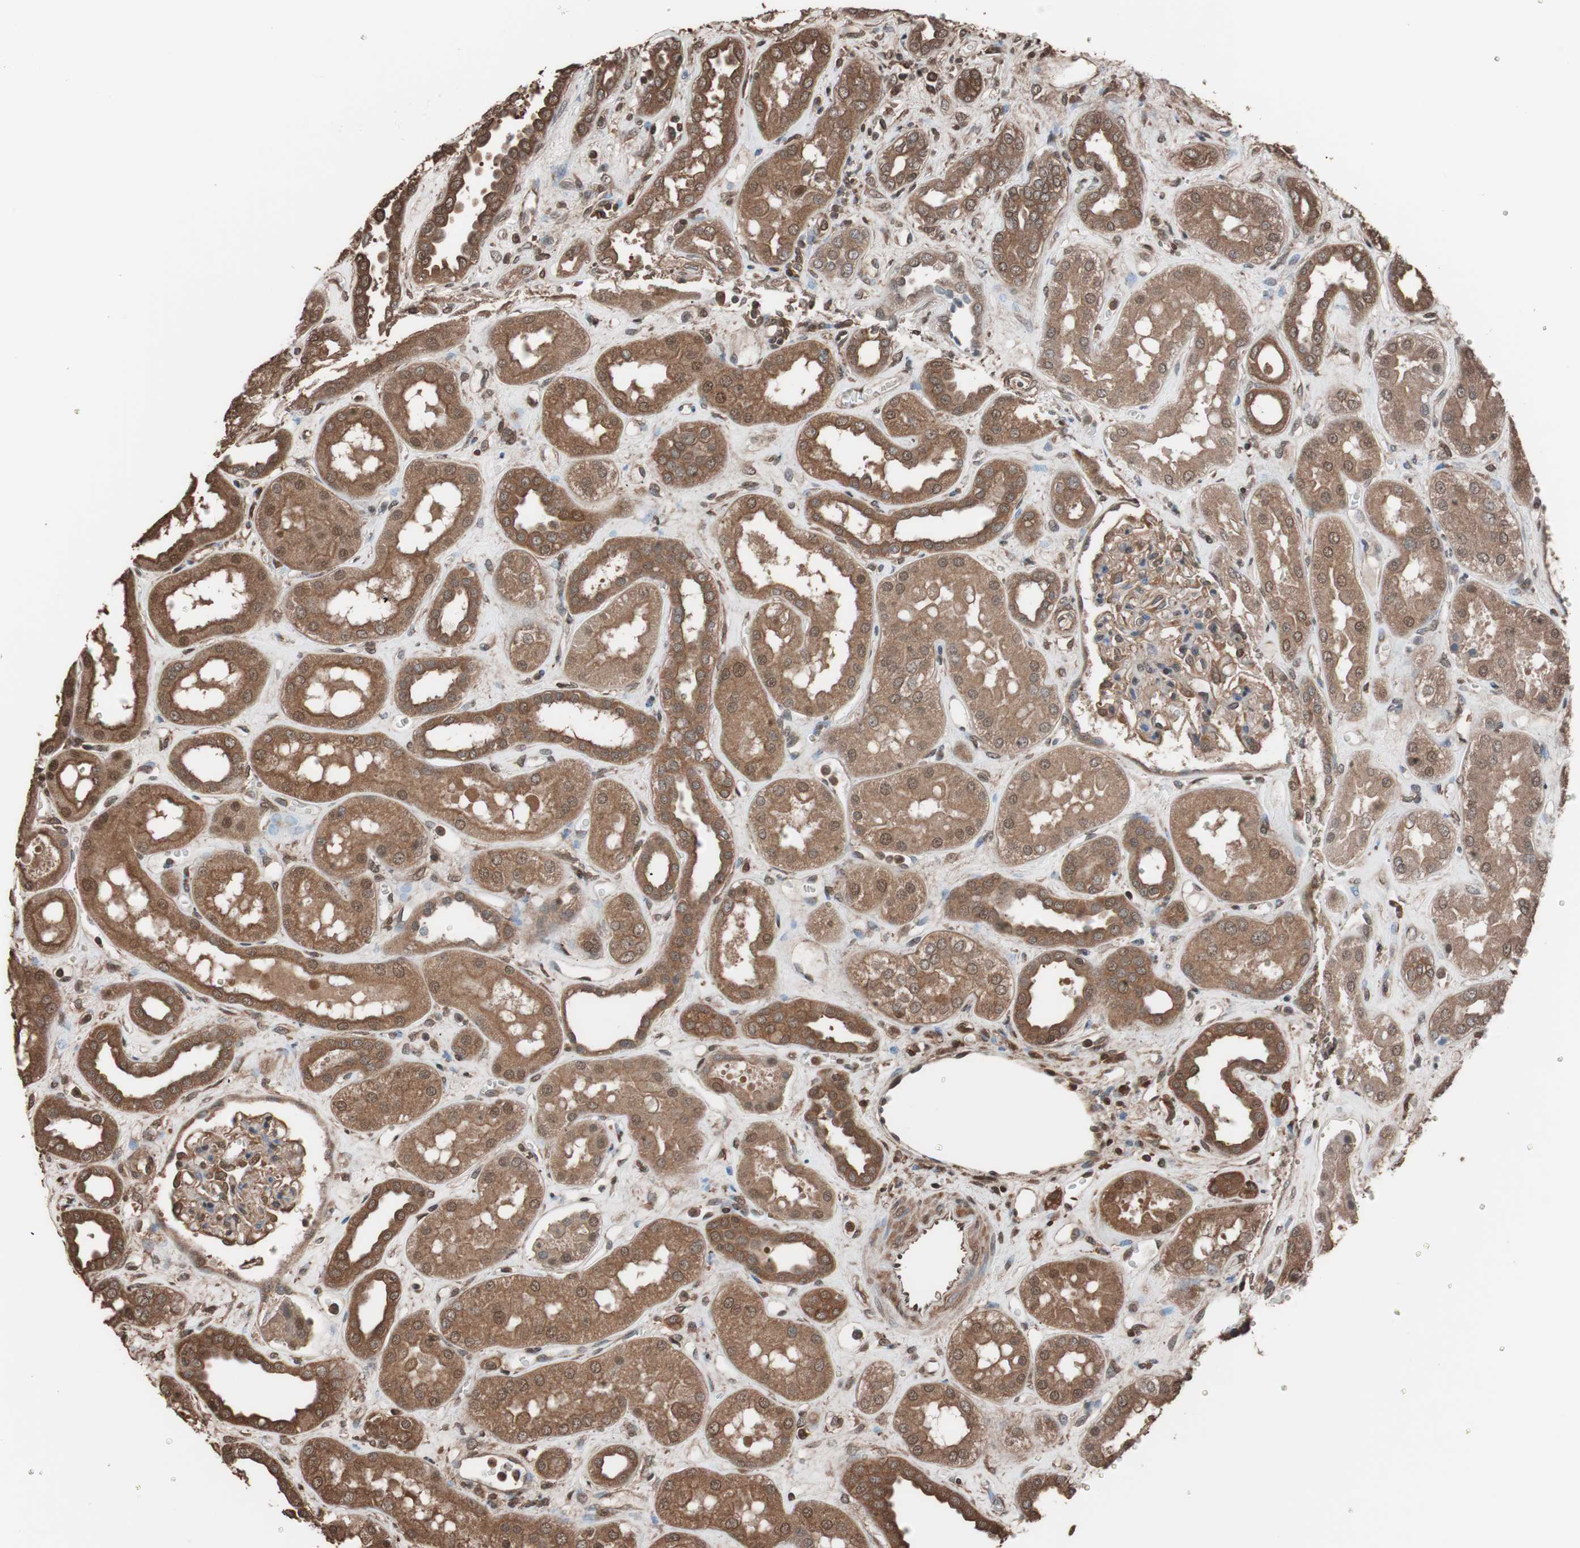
{"staining": {"intensity": "moderate", "quantity": ">75%", "location": "cytoplasmic/membranous"}, "tissue": "kidney", "cell_type": "Cells in glomeruli", "image_type": "normal", "snomed": [{"axis": "morphology", "description": "Normal tissue, NOS"}, {"axis": "topography", "description": "Kidney"}], "caption": "A histopathology image showing moderate cytoplasmic/membranous expression in about >75% of cells in glomeruli in normal kidney, as visualized by brown immunohistochemical staining.", "gene": "CALM2", "patient": {"sex": "male", "age": 59}}